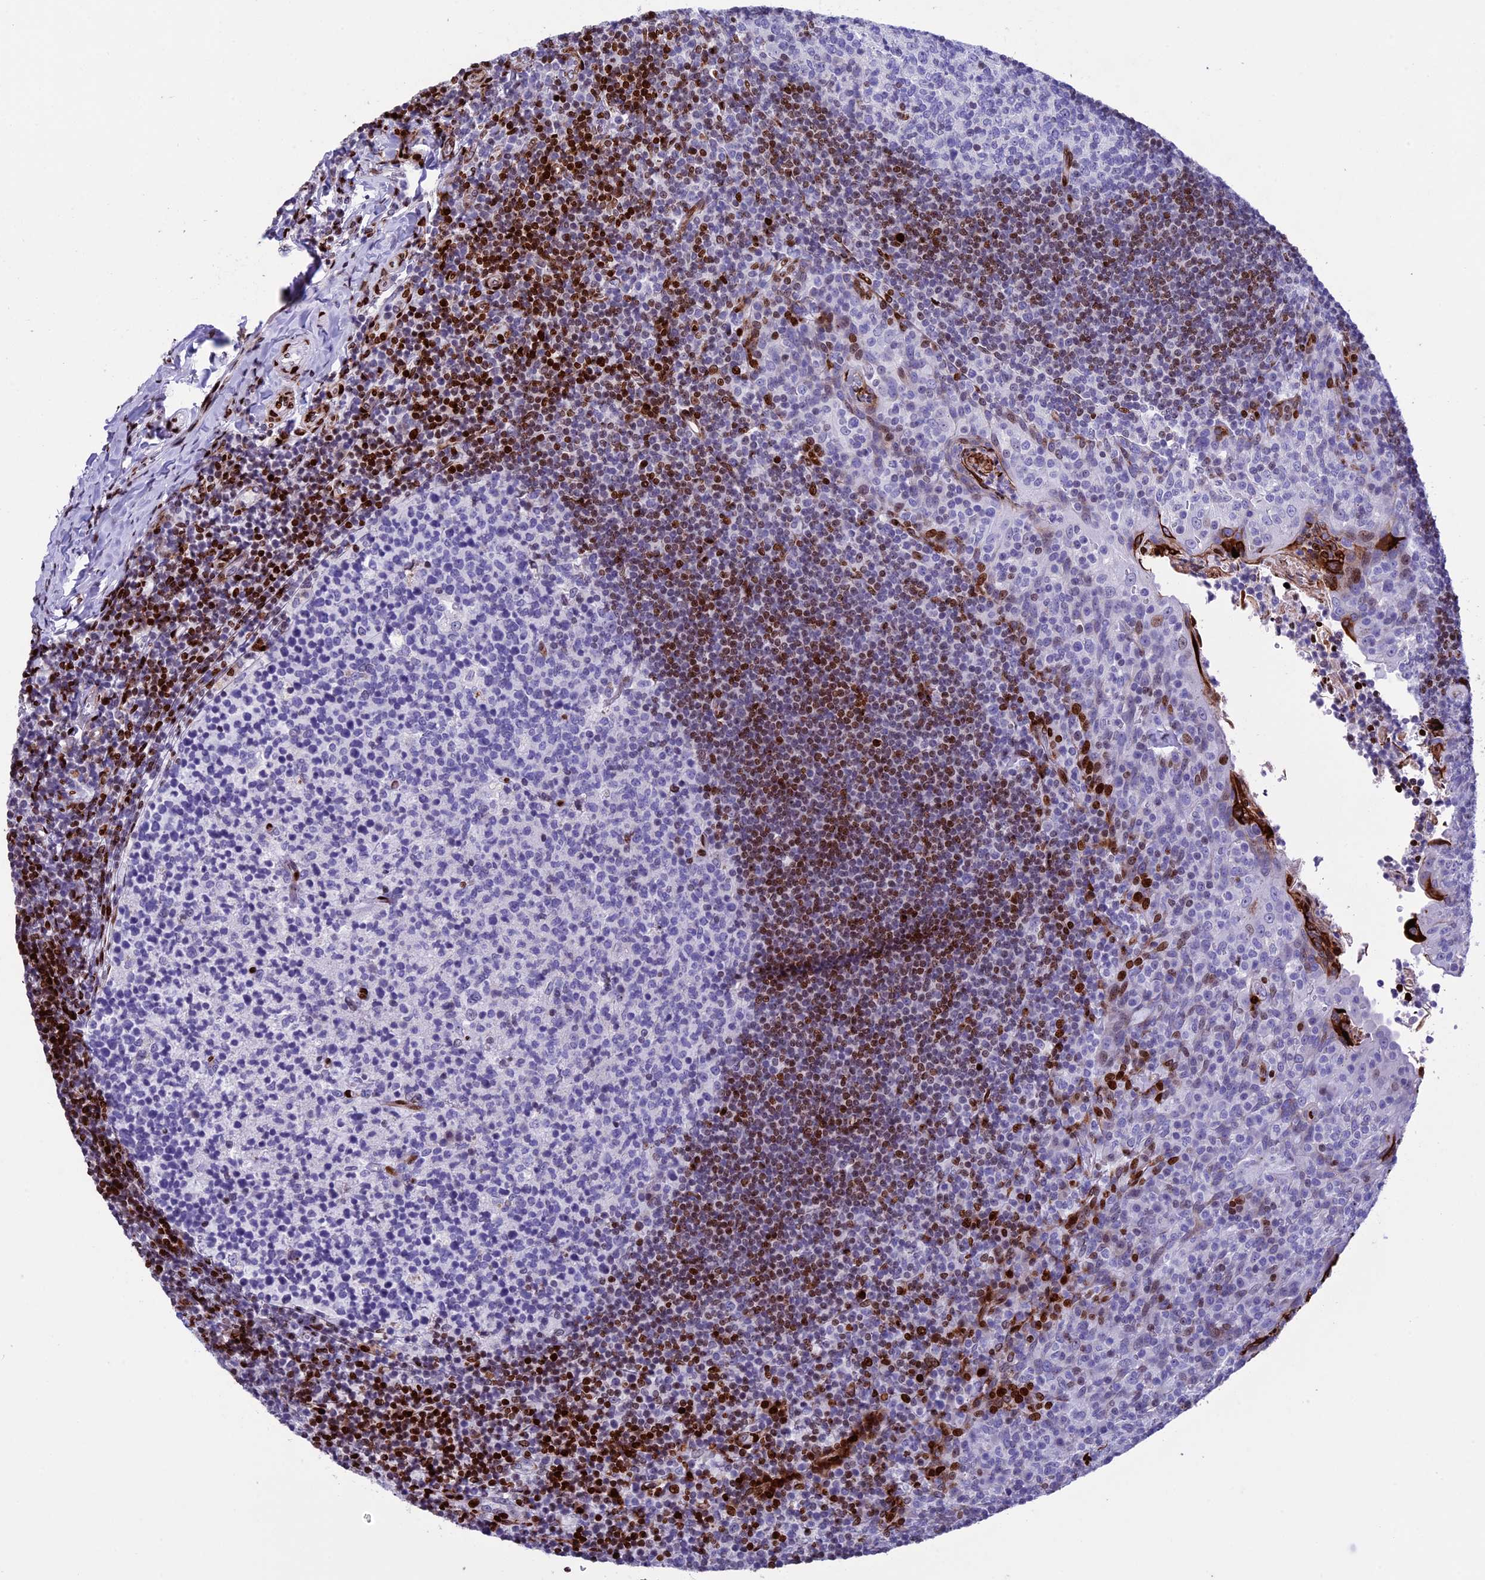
{"staining": {"intensity": "moderate", "quantity": "<25%", "location": "nuclear"}, "tissue": "tonsil", "cell_type": "Germinal center cells", "image_type": "normal", "snomed": [{"axis": "morphology", "description": "Normal tissue, NOS"}, {"axis": "topography", "description": "Tonsil"}], "caption": "IHC photomicrograph of normal tonsil stained for a protein (brown), which reveals low levels of moderate nuclear expression in about <25% of germinal center cells.", "gene": "BTBD3", "patient": {"sex": "female", "age": 10}}